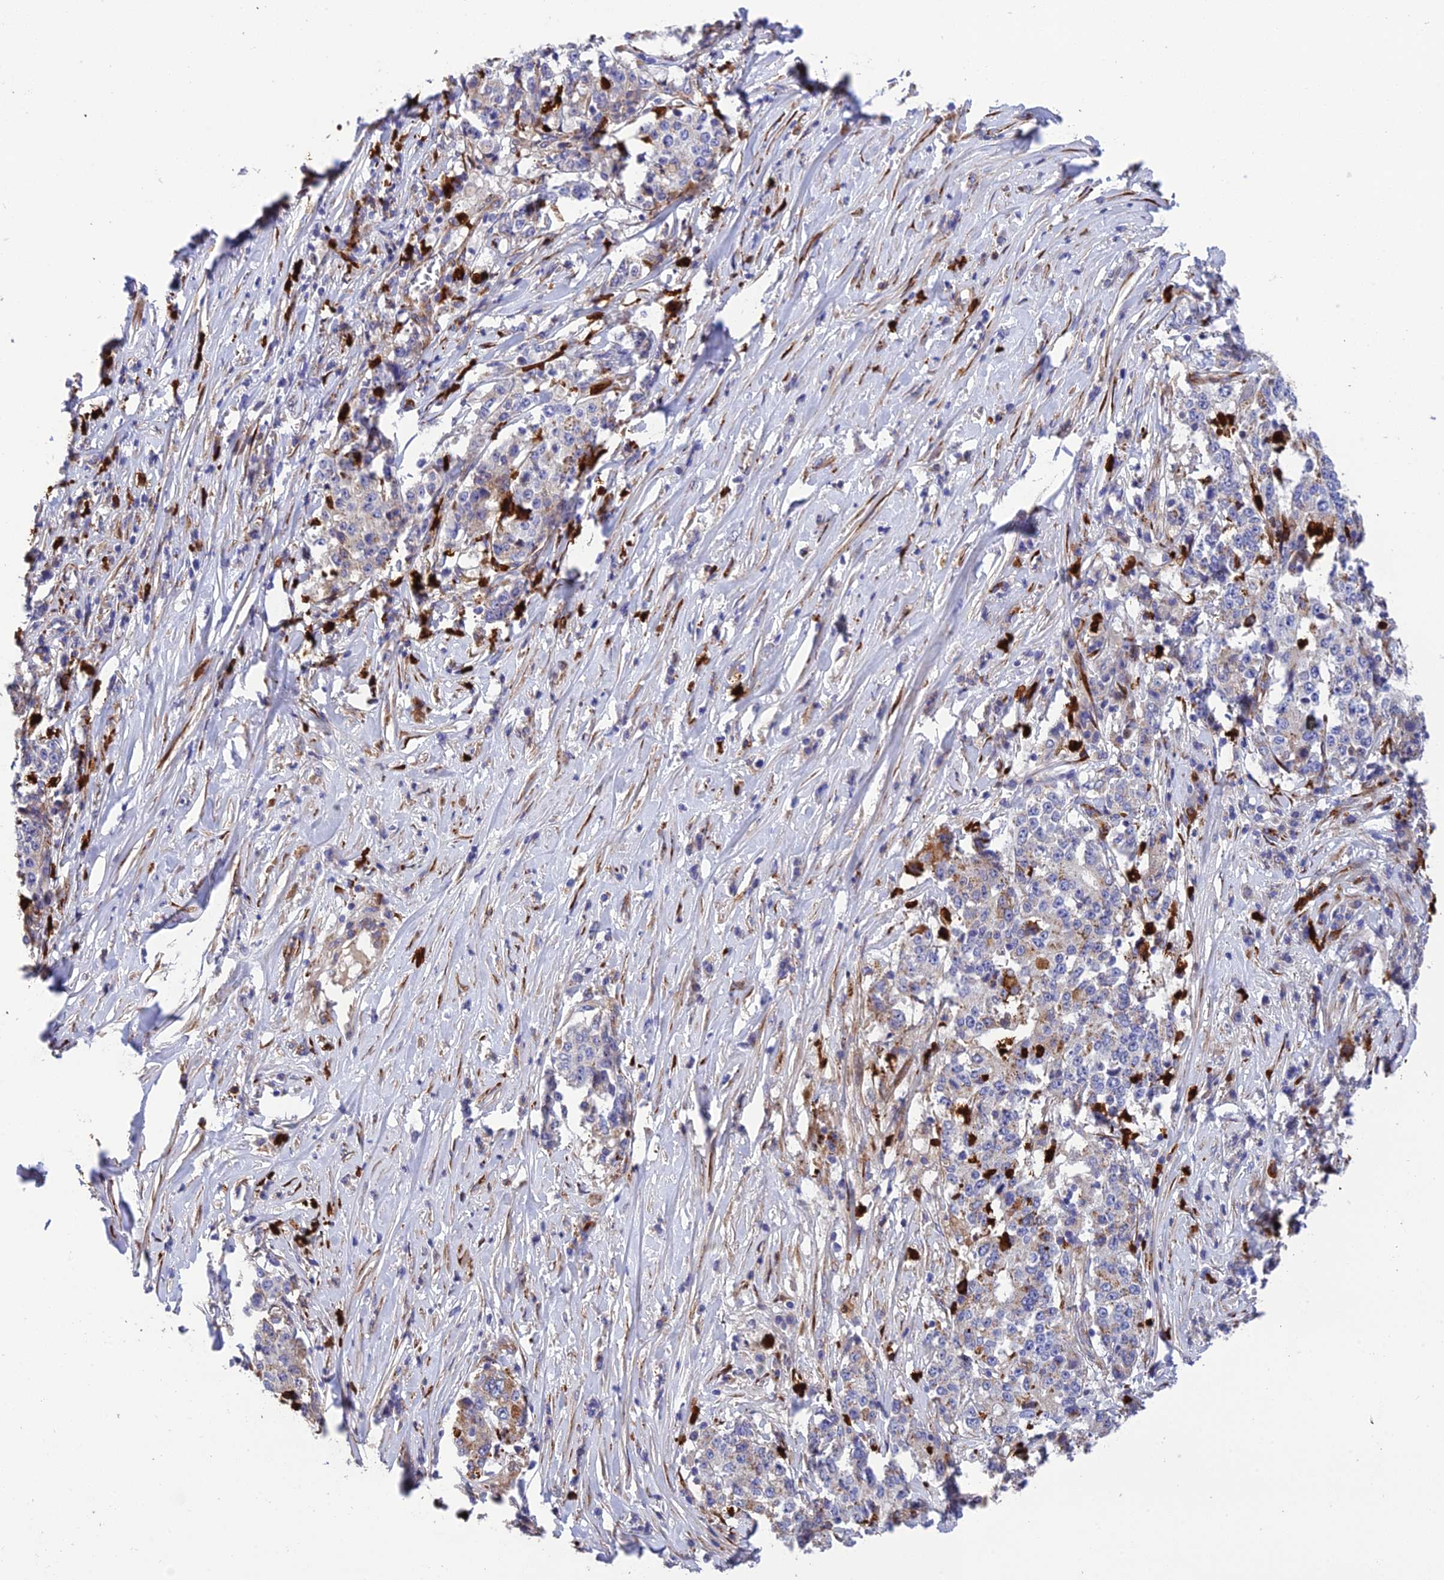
{"staining": {"intensity": "negative", "quantity": "none", "location": "none"}, "tissue": "stomach cancer", "cell_type": "Tumor cells", "image_type": "cancer", "snomed": [{"axis": "morphology", "description": "Adenocarcinoma, NOS"}, {"axis": "topography", "description": "Stomach"}], "caption": "This is an immunohistochemistry (IHC) histopathology image of adenocarcinoma (stomach). There is no staining in tumor cells.", "gene": "CPSF4L", "patient": {"sex": "male", "age": 59}}